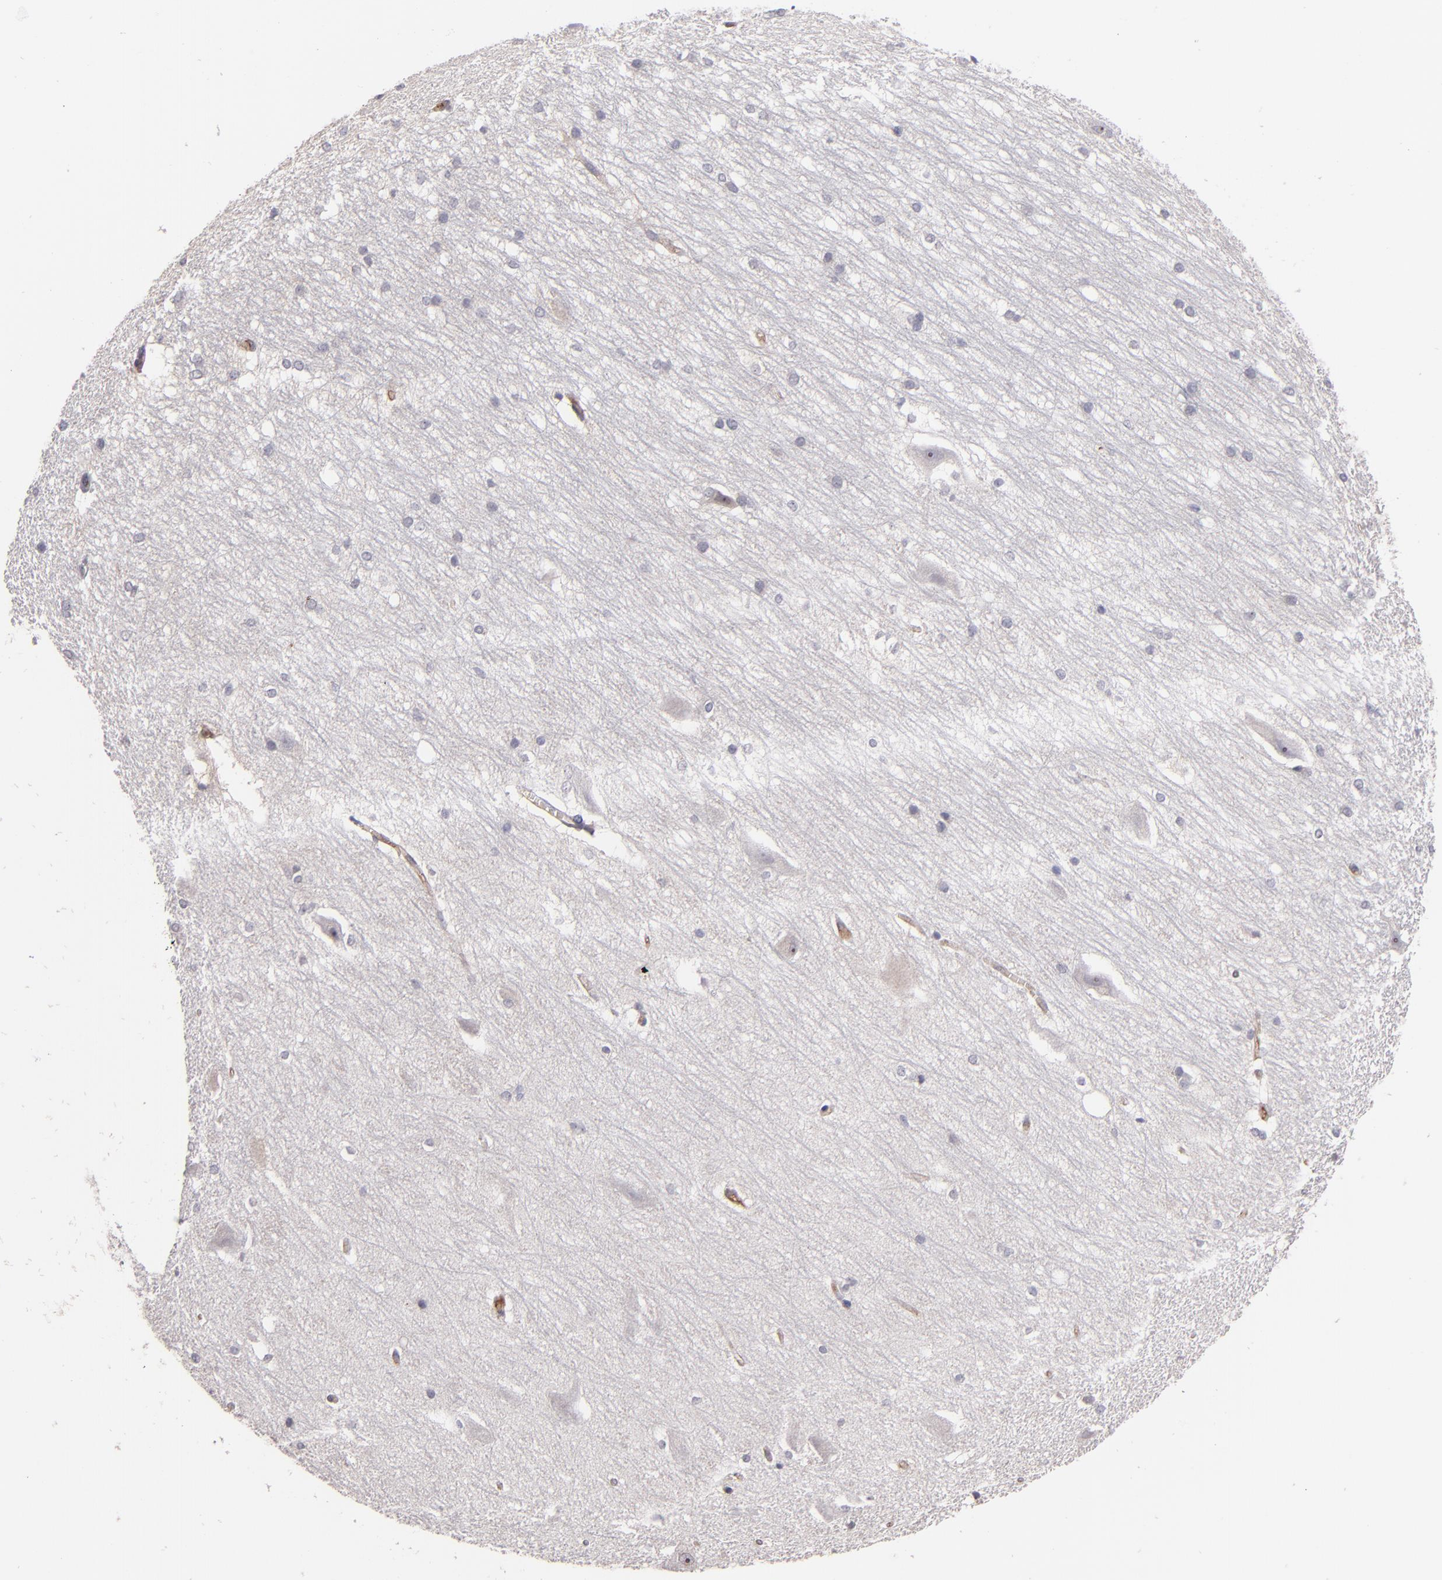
{"staining": {"intensity": "negative", "quantity": "none", "location": "none"}, "tissue": "hippocampus", "cell_type": "Glial cells", "image_type": "normal", "snomed": [{"axis": "morphology", "description": "Normal tissue, NOS"}, {"axis": "topography", "description": "Hippocampus"}], "caption": "Histopathology image shows no protein expression in glial cells of unremarkable hippocampus. (Brightfield microscopy of DAB (3,3'-diaminobenzidine) immunohistochemistry (IHC) at high magnification).", "gene": "ICAM1", "patient": {"sex": "female", "age": 19}}